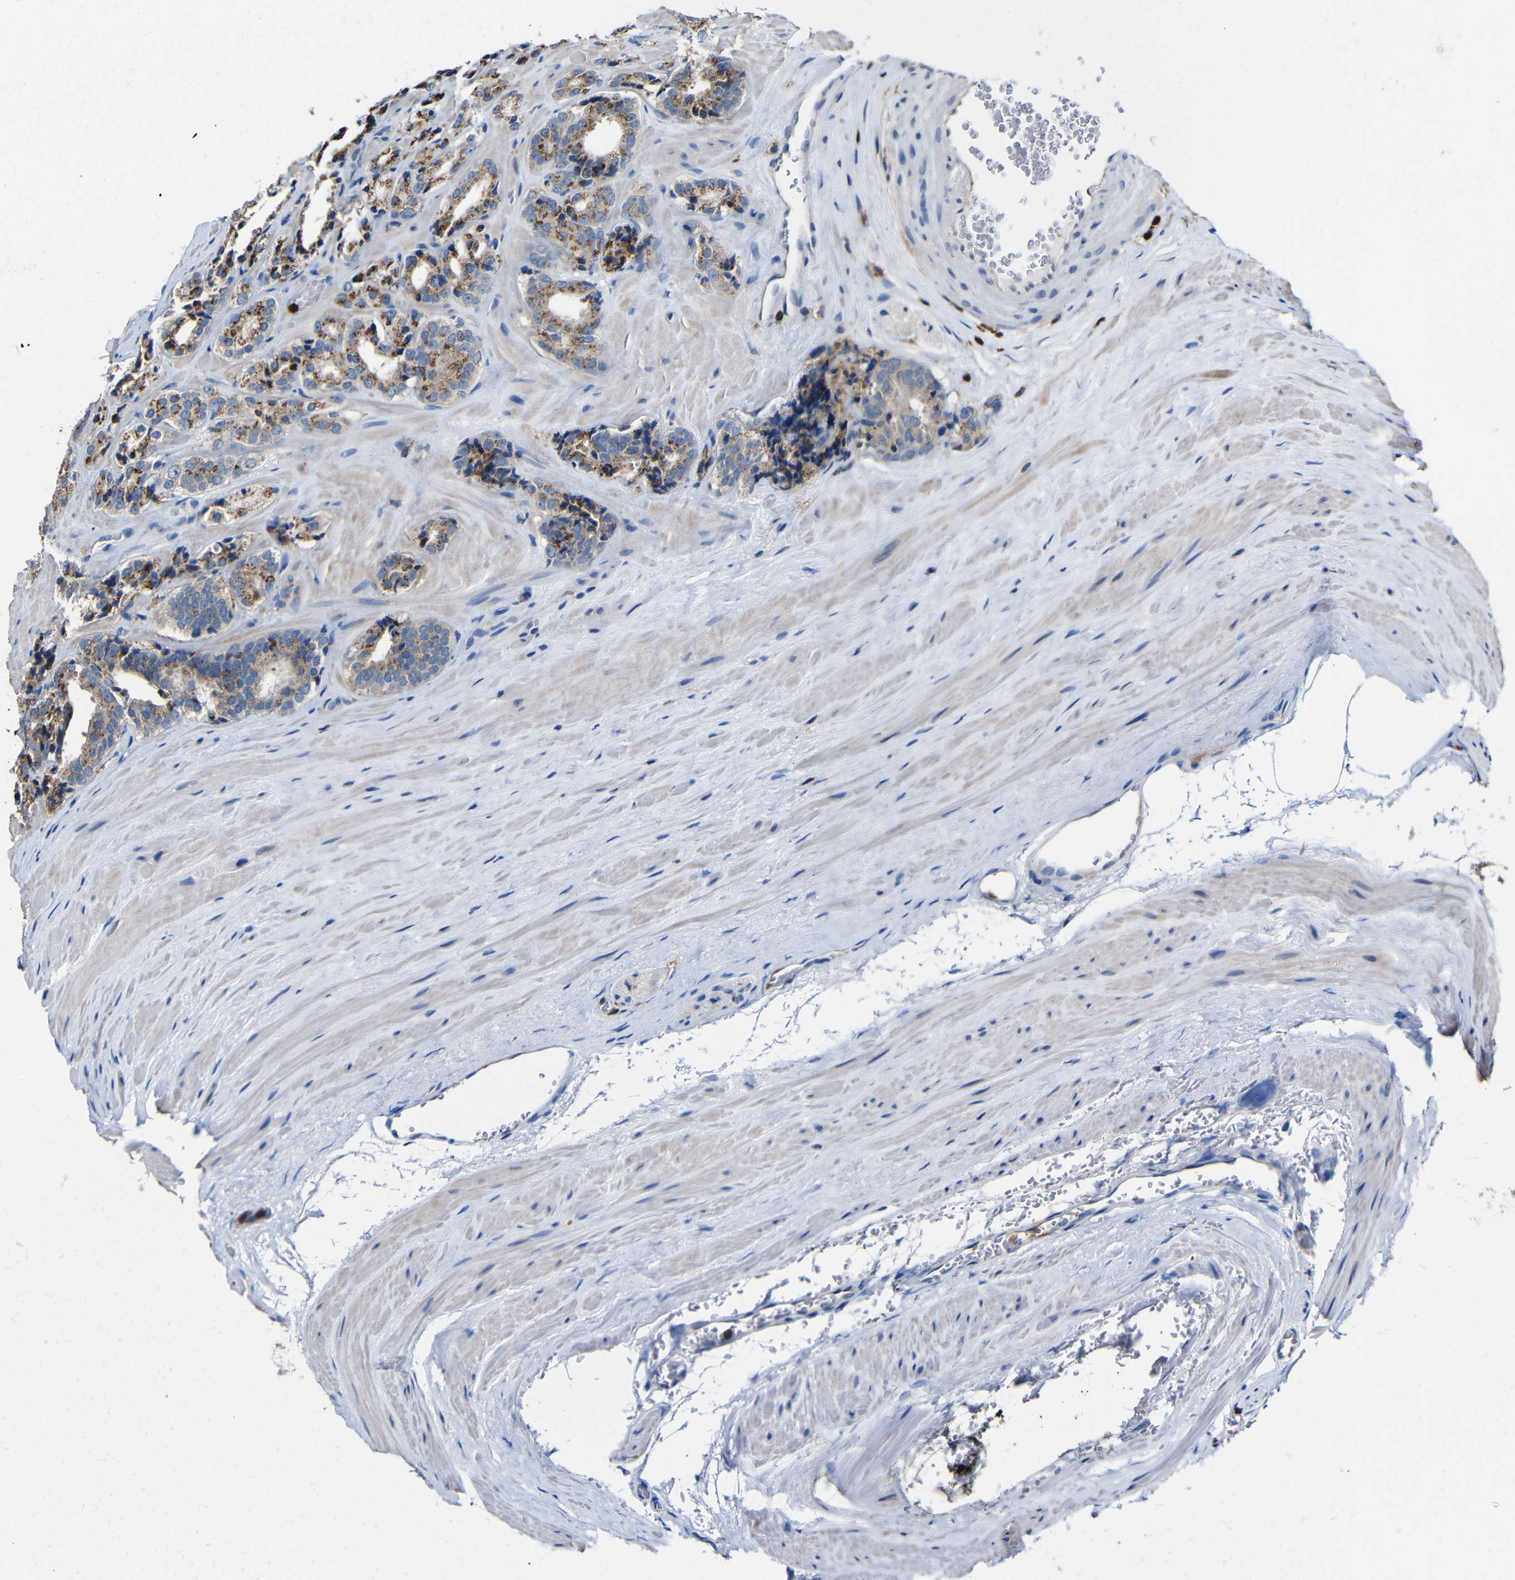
{"staining": {"intensity": "moderate", "quantity": "25%-75%", "location": "cytoplasmic/membranous"}, "tissue": "prostate cancer", "cell_type": "Tumor cells", "image_type": "cancer", "snomed": [{"axis": "morphology", "description": "Adenocarcinoma, High grade"}, {"axis": "topography", "description": "Prostate"}], "caption": "The image shows staining of adenocarcinoma (high-grade) (prostate), revealing moderate cytoplasmic/membranous protein positivity (brown color) within tumor cells.", "gene": "P2RY12", "patient": {"sex": "male", "age": 60}}